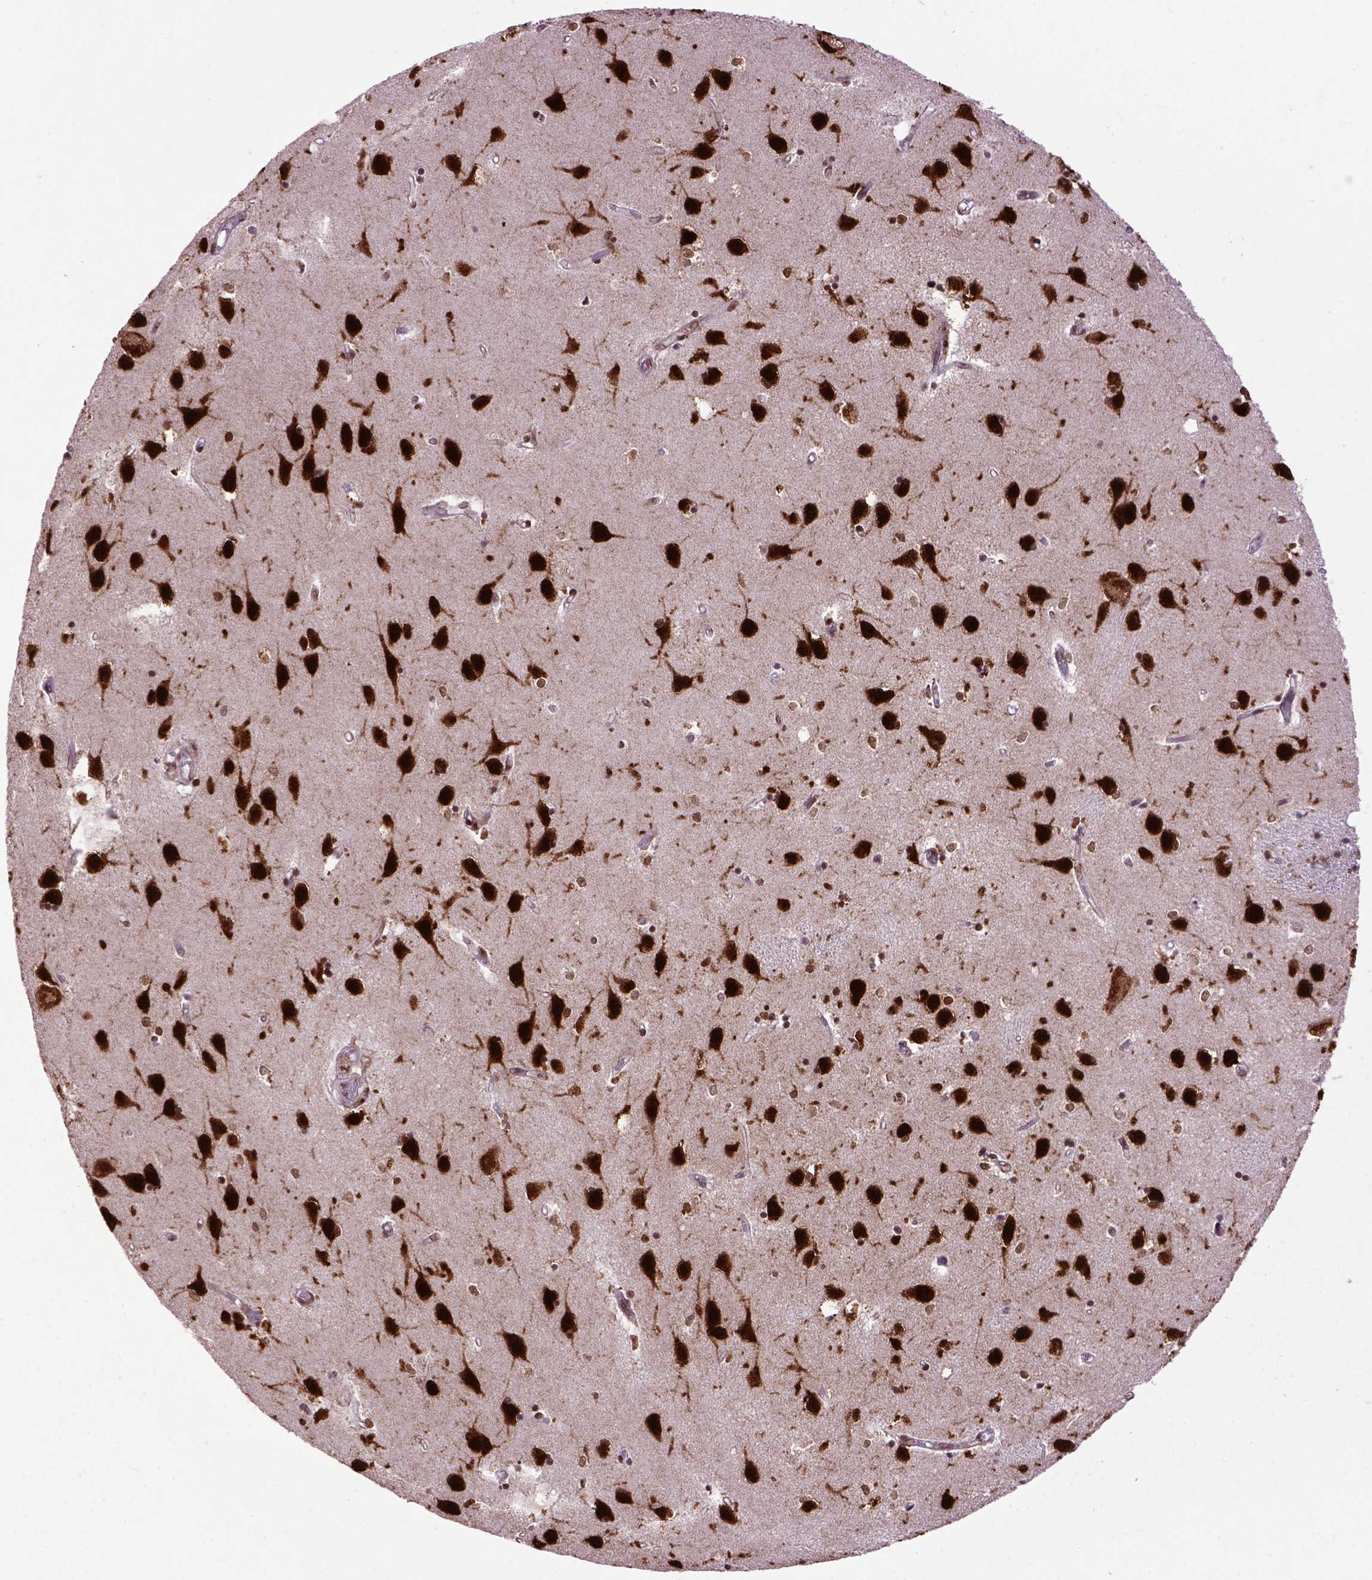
{"staining": {"intensity": "moderate", "quantity": "<25%", "location": "cytoplasmic/membranous,nuclear"}, "tissue": "caudate", "cell_type": "Glial cells", "image_type": "normal", "snomed": [{"axis": "morphology", "description": "Normal tissue, NOS"}, {"axis": "topography", "description": "Lateral ventricle wall"}], "caption": "Immunohistochemistry (IHC) (DAB) staining of unremarkable human caudate shows moderate cytoplasmic/membranous,nuclear protein expression in approximately <25% of glial cells.", "gene": "CELF1", "patient": {"sex": "male", "age": 54}}